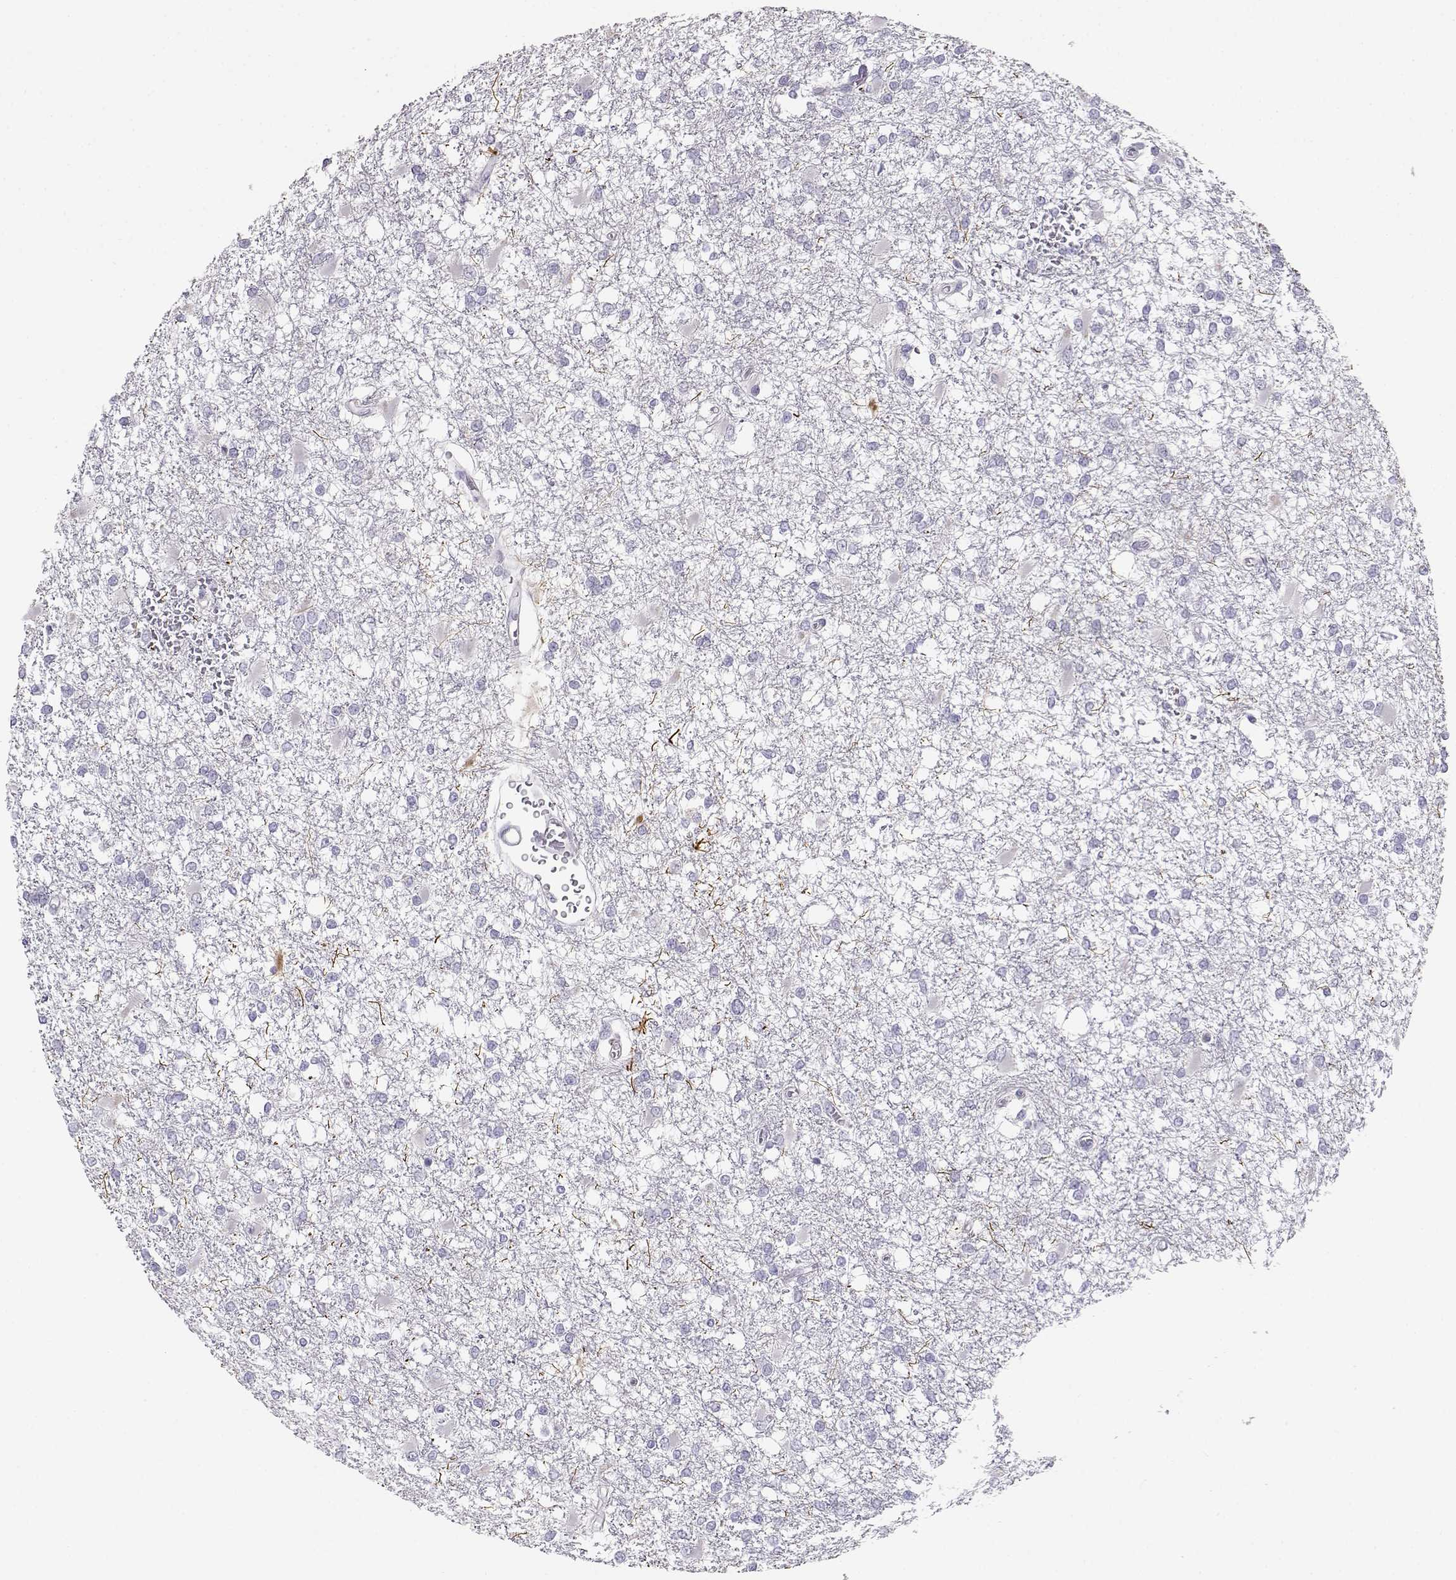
{"staining": {"intensity": "negative", "quantity": "none", "location": "none"}, "tissue": "glioma", "cell_type": "Tumor cells", "image_type": "cancer", "snomed": [{"axis": "morphology", "description": "Glioma, malignant, High grade"}, {"axis": "topography", "description": "Cerebral cortex"}], "caption": "An IHC photomicrograph of malignant high-grade glioma is shown. There is no staining in tumor cells of malignant high-grade glioma.", "gene": "OPN5", "patient": {"sex": "male", "age": 79}}